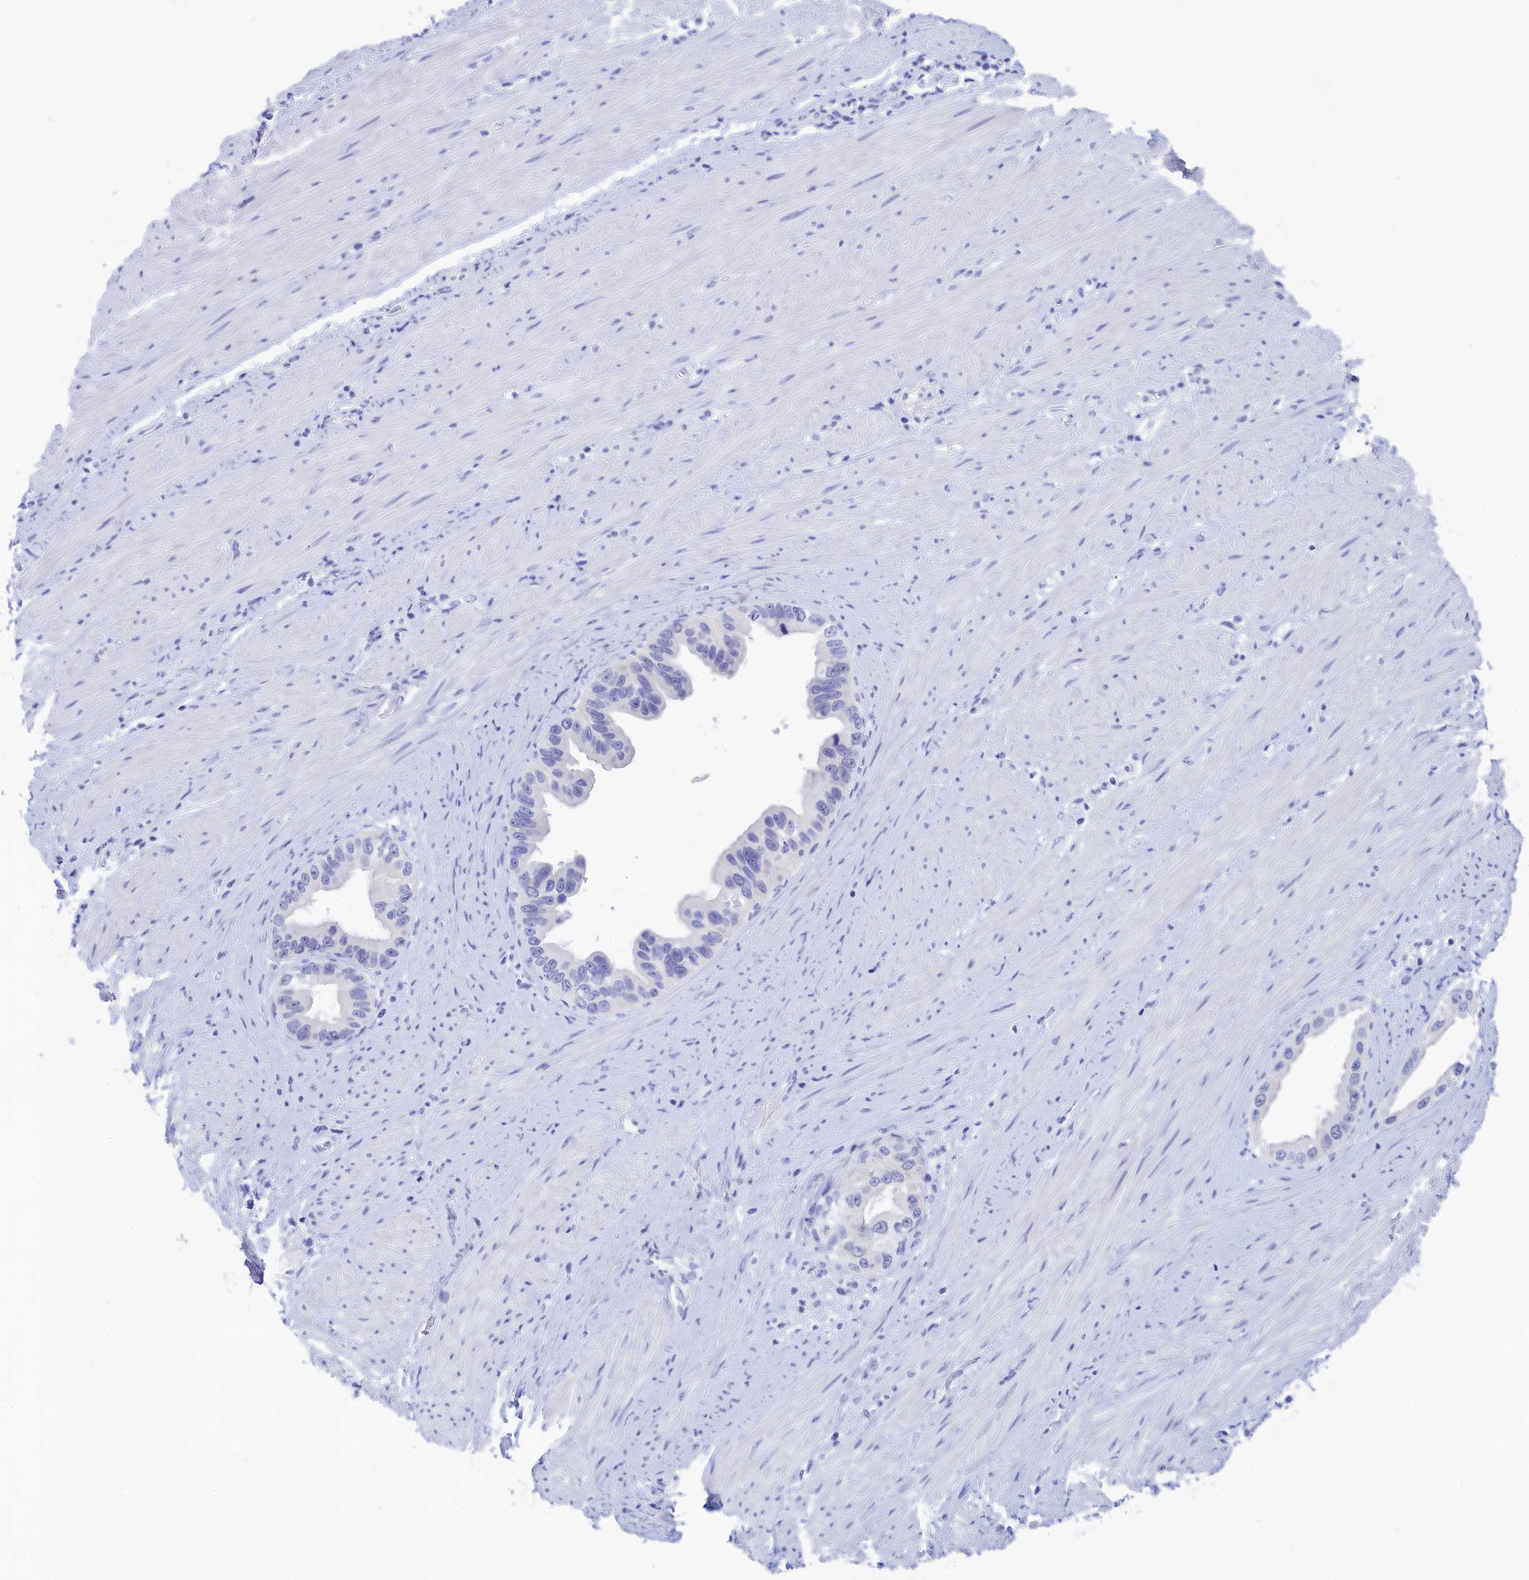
{"staining": {"intensity": "negative", "quantity": "none", "location": "none"}, "tissue": "pancreatic cancer", "cell_type": "Tumor cells", "image_type": "cancer", "snomed": [{"axis": "morphology", "description": "Adenocarcinoma, NOS"}, {"axis": "topography", "description": "Pancreas"}], "caption": "The photomicrograph exhibits no significant expression in tumor cells of adenocarcinoma (pancreatic). (DAB immunohistochemistry visualized using brightfield microscopy, high magnification).", "gene": "TRIM10", "patient": {"sex": "female", "age": 56}}